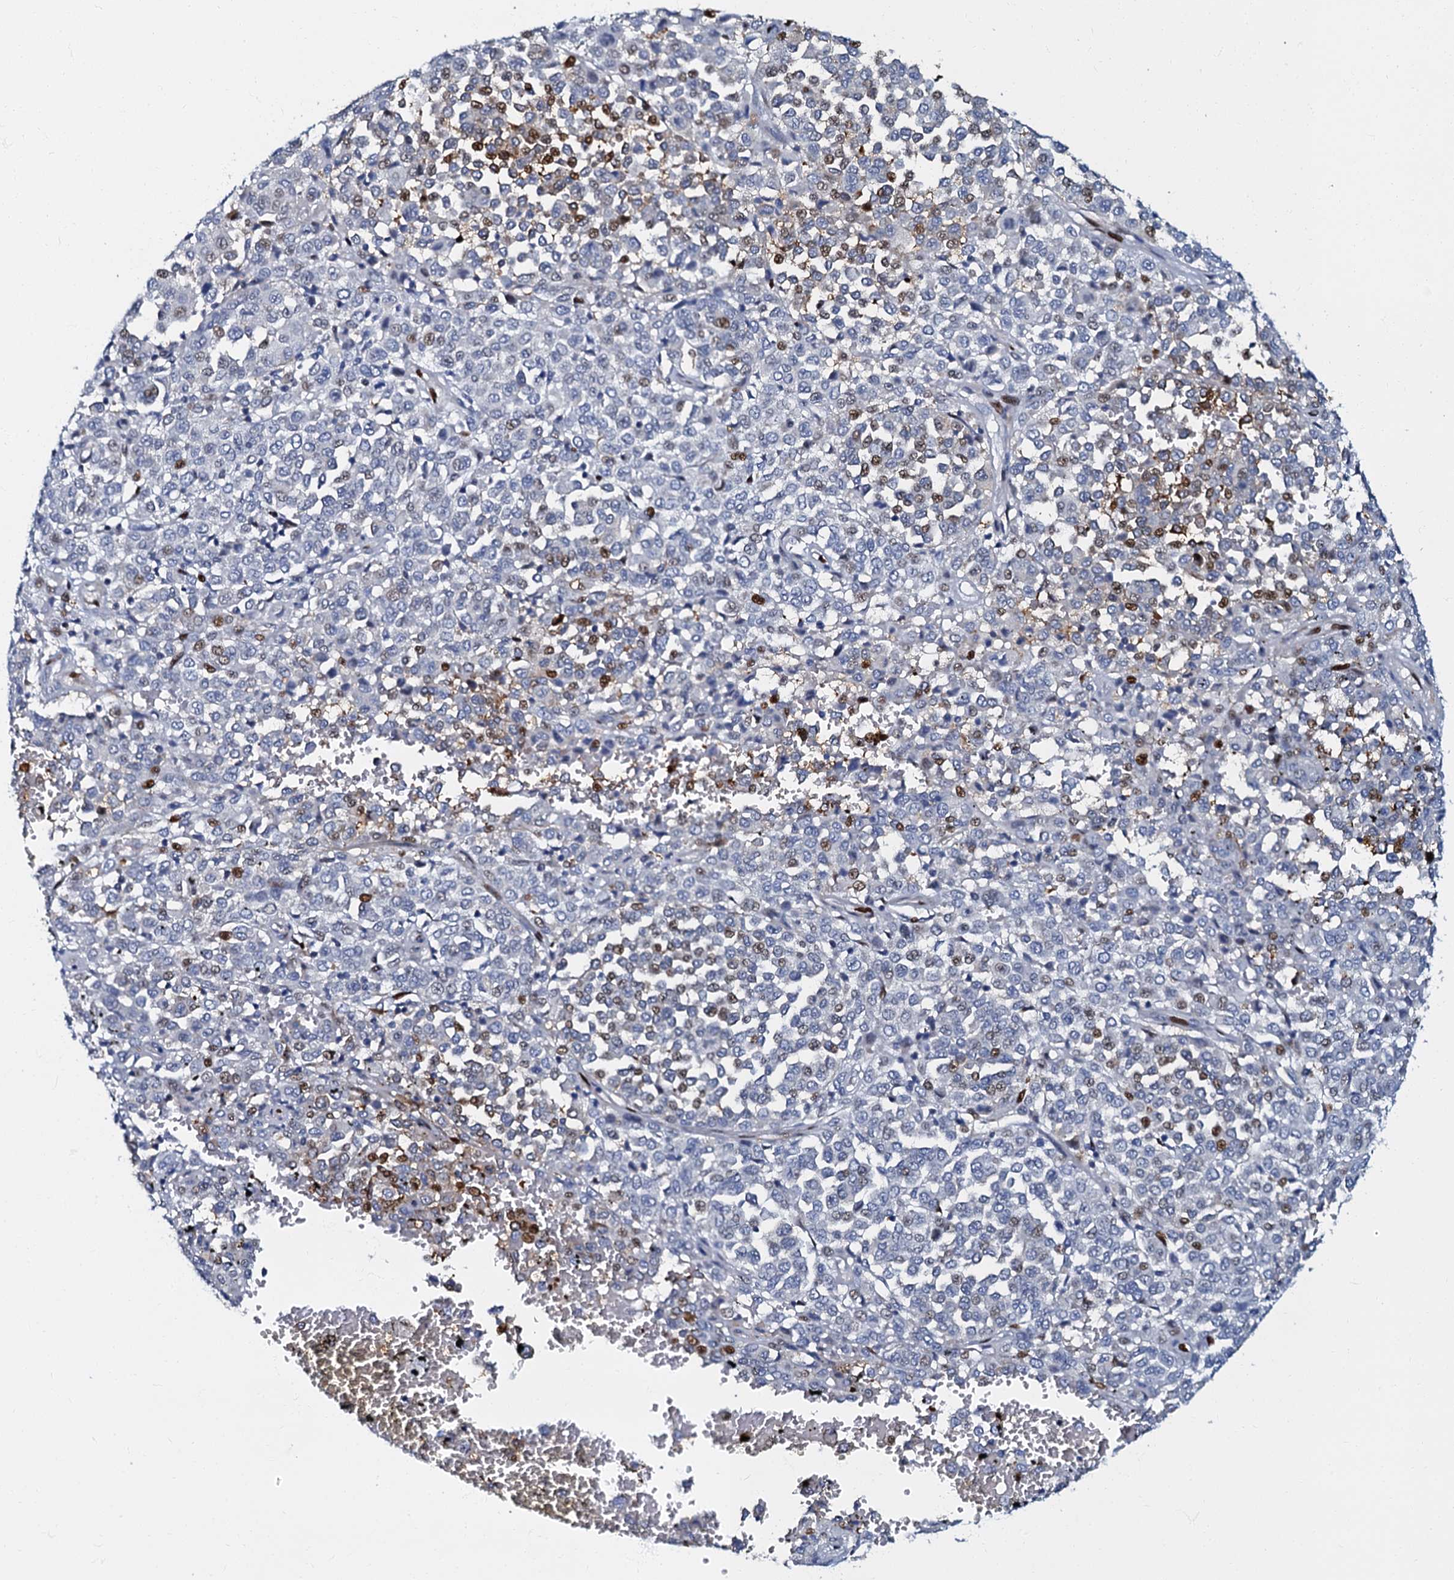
{"staining": {"intensity": "moderate", "quantity": "<25%", "location": "nuclear"}, "tissue": "melanoma", "cell_type": "Tumor cells", "image_type": "cancer", "snomed": [{"axis": "morphology", "description": "Malignant melanoma, Metastatic site"}, {"axis": "topography", "description": "Pancreas"}], "caption": "Malignant melanoma (metastatic site) stained with immunohistochemistry (IHC) reveals moderate nuclear positivity in about <25% of tumor cells.", "gene": "MFSD5", "patient": {"sex": "female", "age": 30}}